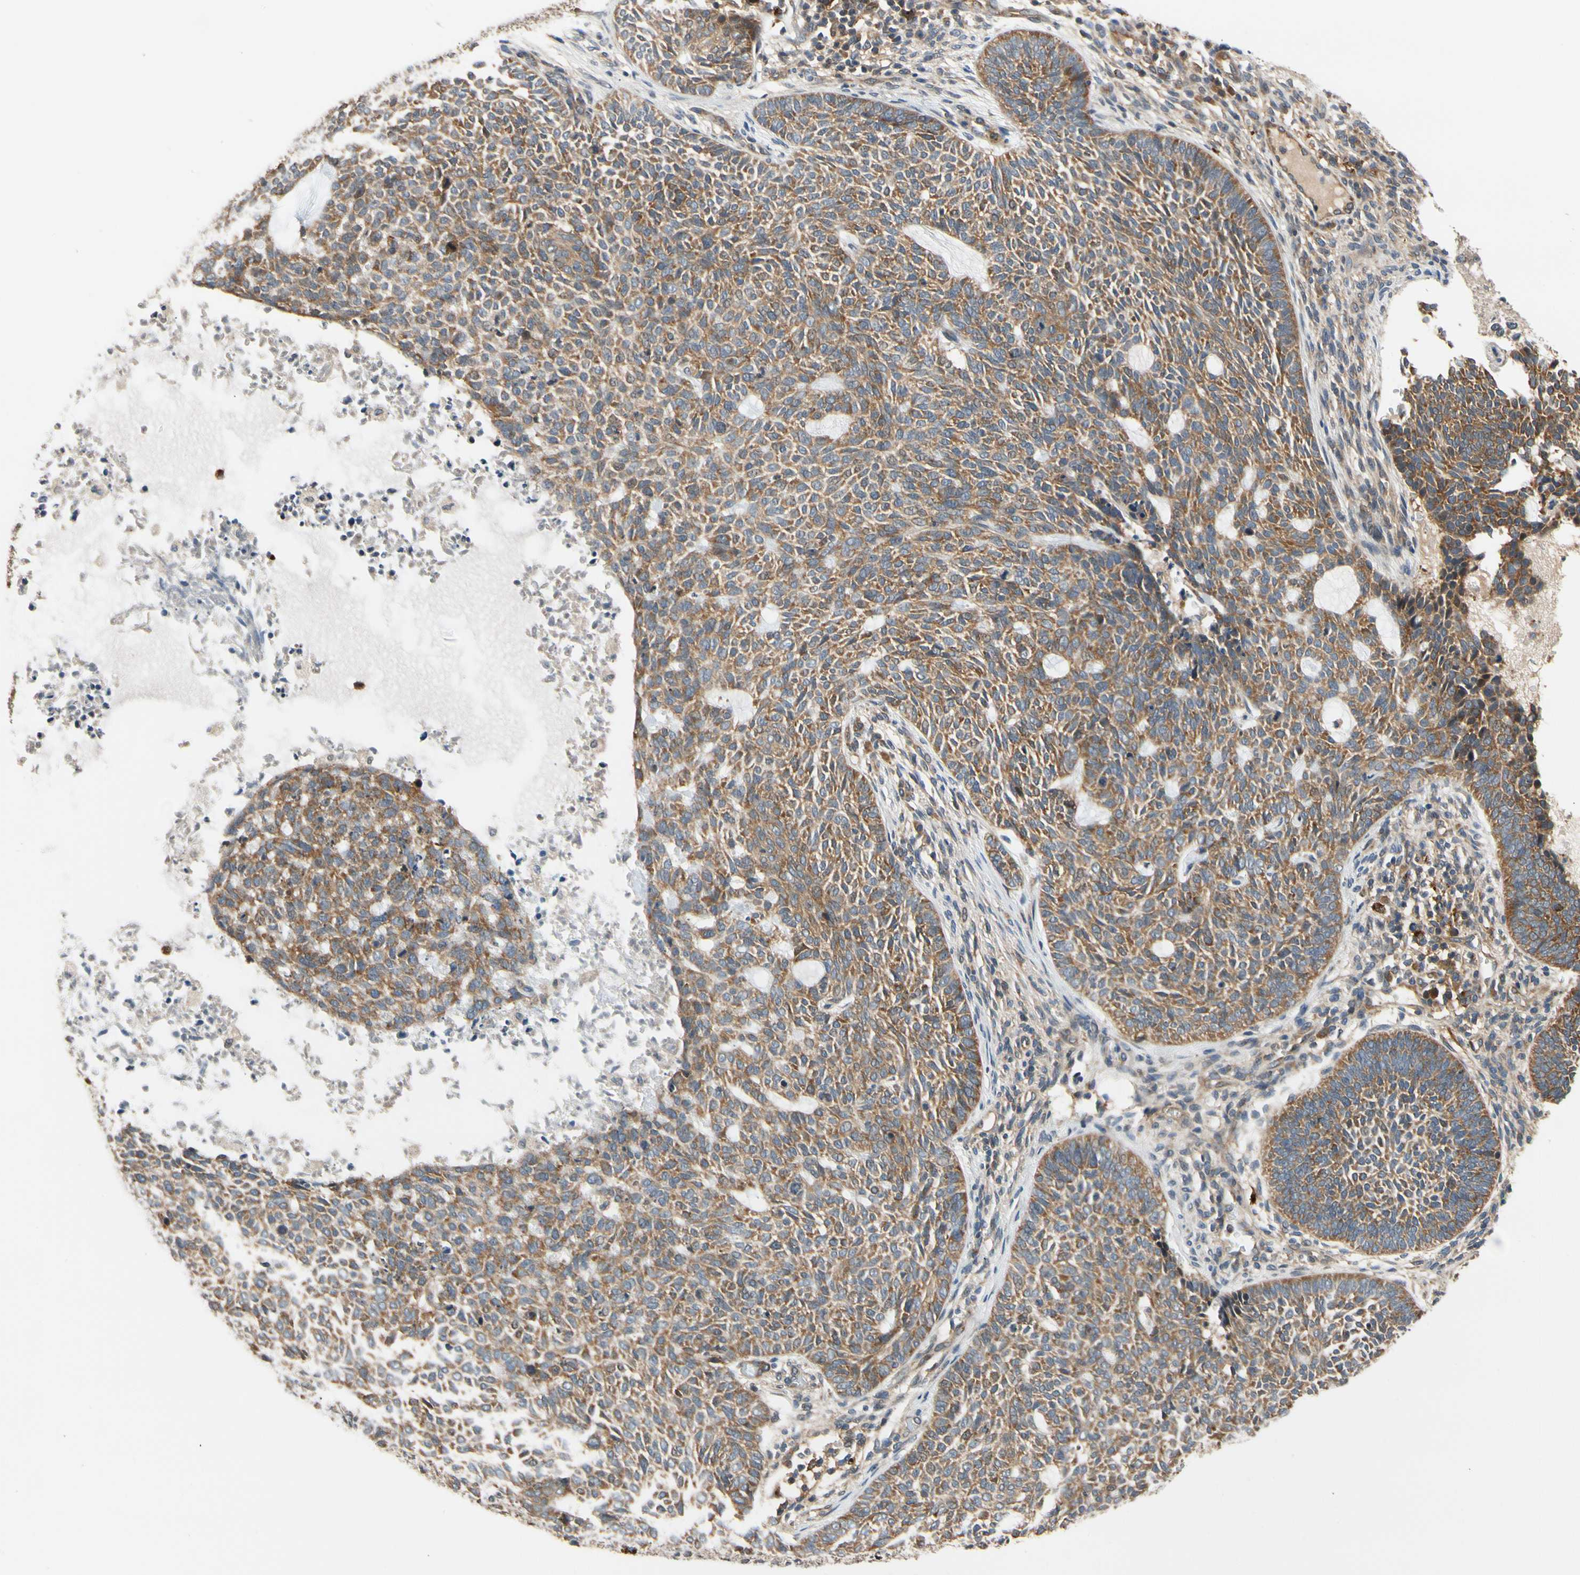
{"staining": {"intensity": "moderate", "quantity": ">75%", "location": "cytoplasmic/membranous"}, "tissue": "skin cancer", "cell_type": "Tumor cells", "image_type": "cancer", "snomed": [{"axis": "morphology", "description": "Basal cell carcinoma"}, {"axis": "topography", "description": "Skin"}], "caption": "Immunohistochemistry micrograph of neoplastic tissue: human skin cancer stained using immunohistochemistry (IHC) reveals medium levels of moderate protein expression localized specifically in the cytoplasmic/membranous of tumor cells, appearing as a cytoplasmic/membranous brown color.", "gene": "ANKHD1", "patient": {"sex": "male", "age": 87}}